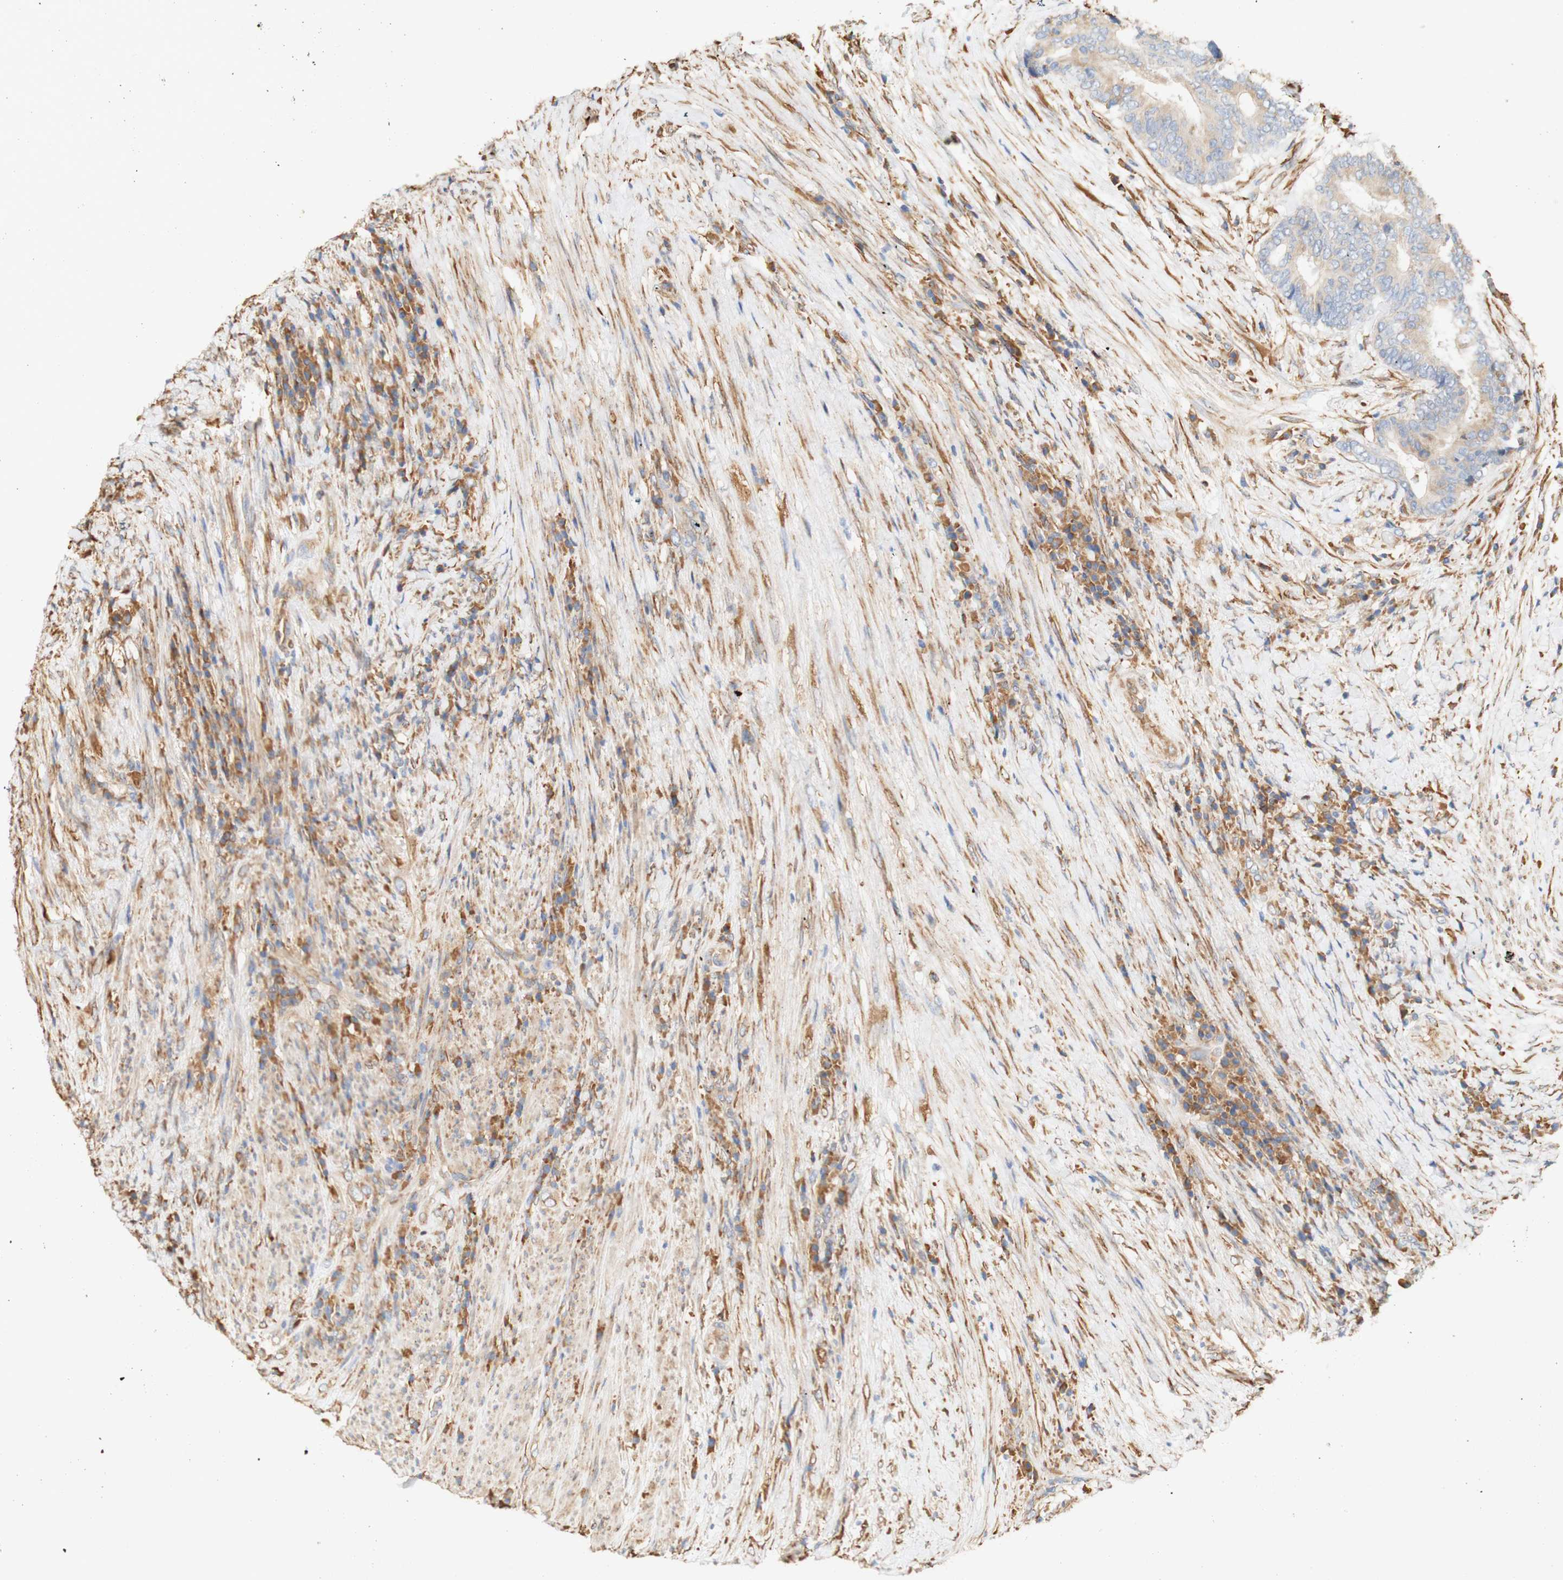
{"staining": {"intensity": "weak", "quantity": ">75%", "location": "cytoplasmic/membranous"}, "tissue": "colorectal cancer", "cell_type": "Tumor cells", "image_type": "cancer", "snomed": [{"axis": "morphology", "description": "Adenocarcinoma, NOS"}, {"axis": "topography", "description": "Rectum"}], "caption": "Human colorectal cancer stained with a protein marker displays weak staining in tumor cells.", "gene": "EIF2AK4", "patient": {"sex": "male", "age": 72}}